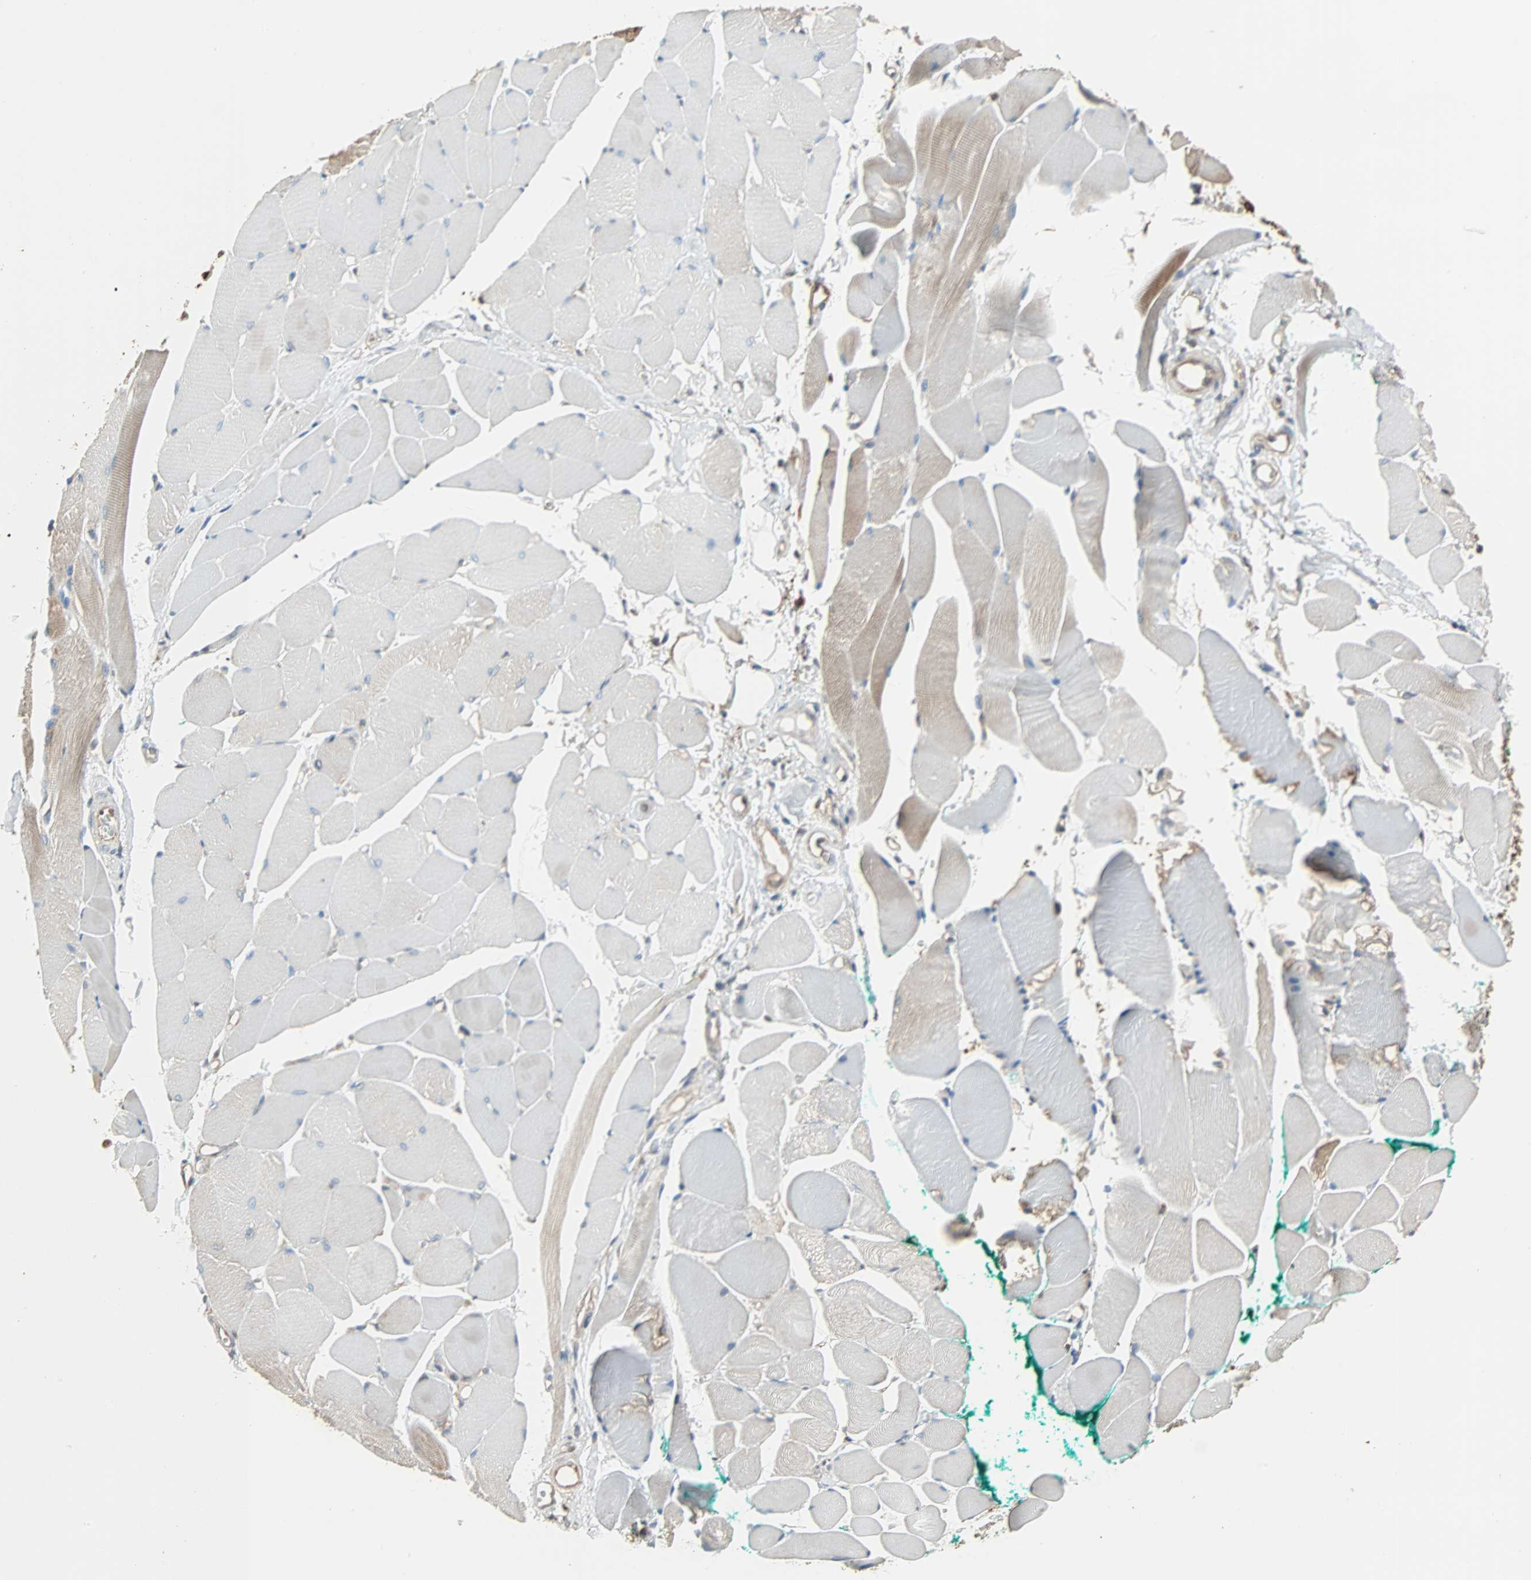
{"staining": {"intensity": "weak", "quantity": "<25%", "location": "cytoplasmic/membranous"}, "tissue": "skeletal muscle", "cell_type": "Myocytes", "image_type": "normal", "snomed": [{"axis": "morphology", "description": "Normal tissue, NOS"}, {"axis": "topography", "description": "Skeletal muscle"}, {"axis": "topography", "description": "Peripheral nerve tissue"}], "caption": "High magnification brightfield microscopy of unremarkable skeletal muscle stained with DAB (3,3'-diaminobenzidine) (brown) and counterstained with hematoxylin (blue): myocytes show no significant expression. (Stains: DAB immunohistochemistry with hematoxylin counter stain, Microscopy: brightfield microscopy at high magnification).", "gene": "PRDX1", "patient": {"sex": "female", "age": 84}}